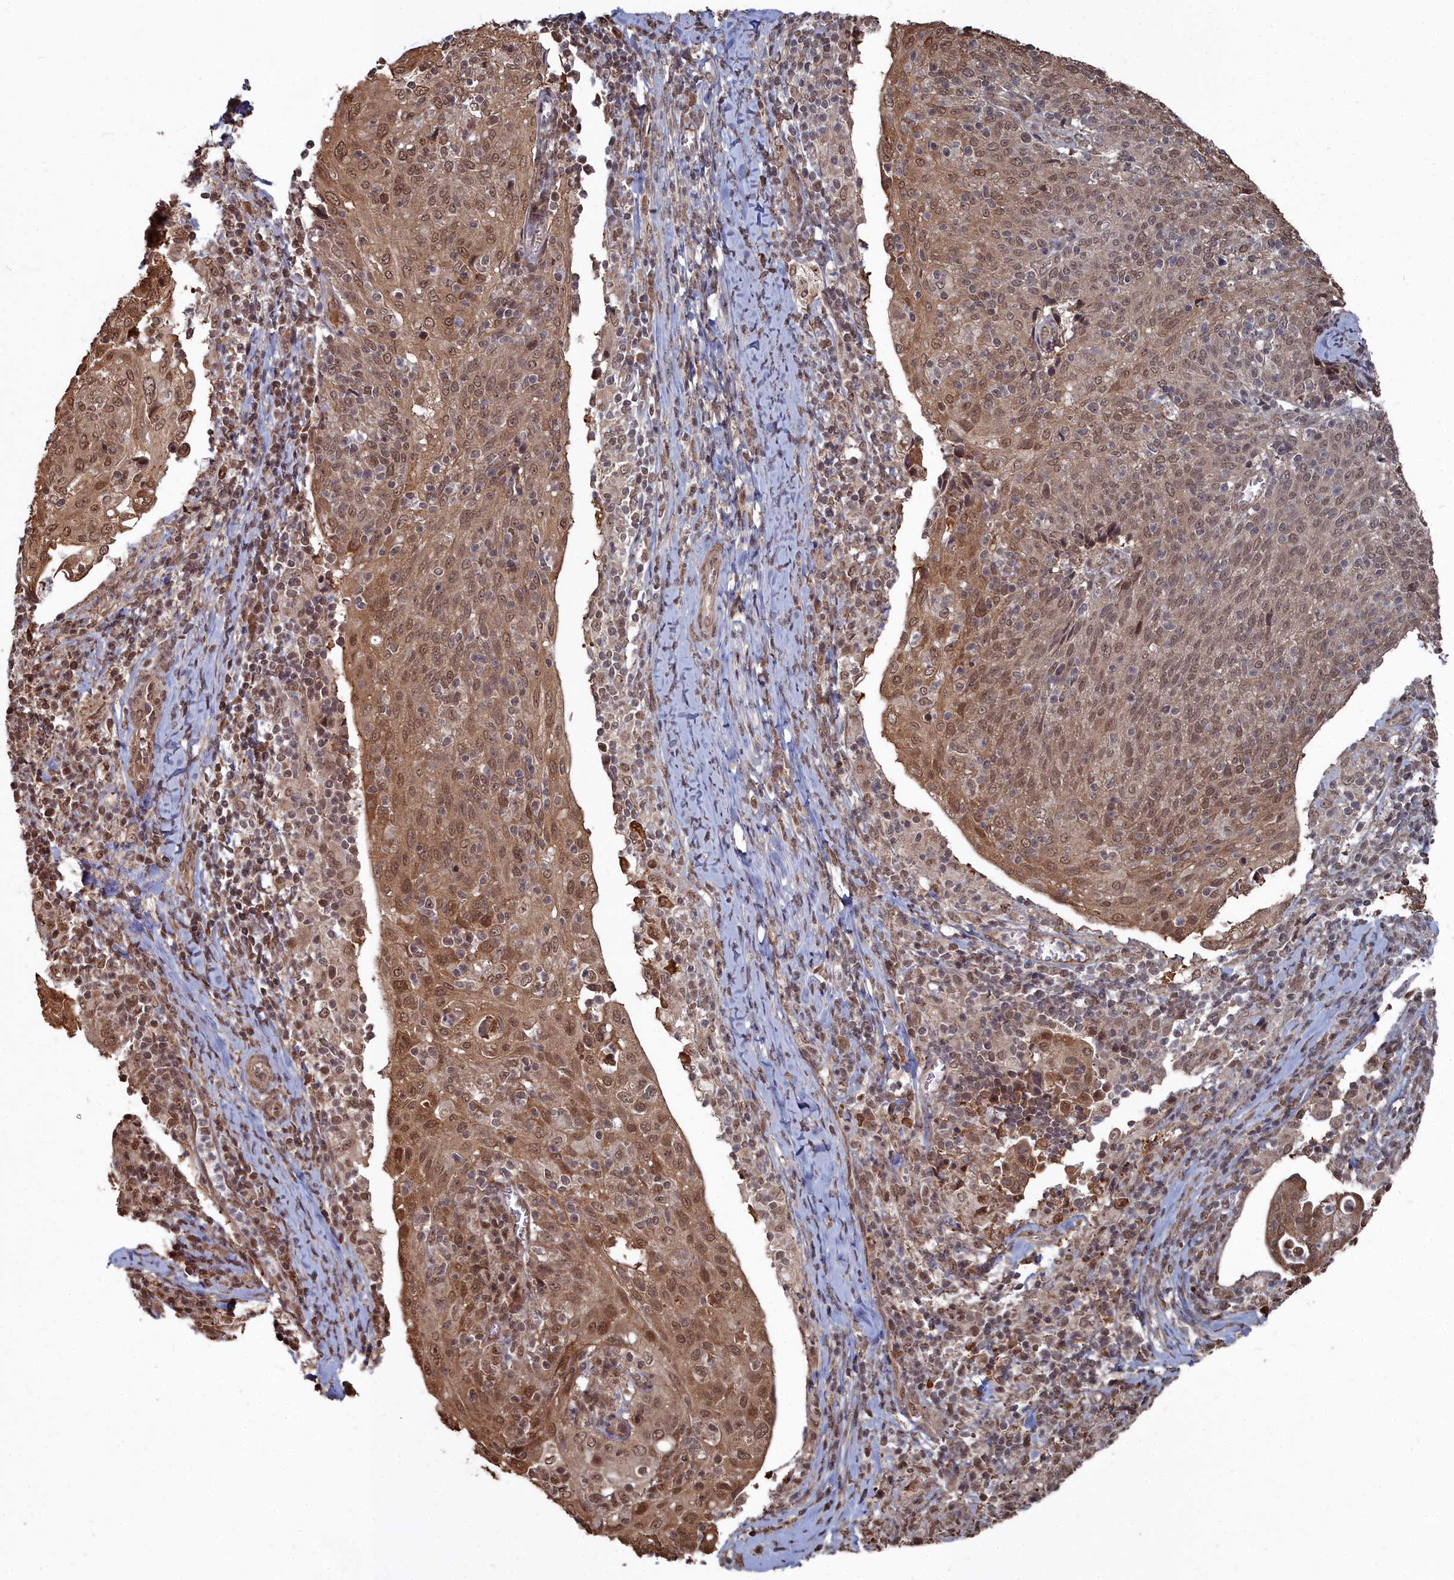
{"staining": {"intensity": "moderate", "quantity": ">75%", "location": "cytoplasmic/membranous,nuclear"}, "tissue": "cervical cancer", "cell_type": "Tumor cells", "image_type": "cancer", "snomed": [{"axis": "morphology", "description": "Squamous cell carcinoma, NOS"}, {"axis": "topography", "description": "Cervix"}], "caption": "Brown immunohistochemical staining in cervical cancer displays moderate cytoplasmic/membranous and nuclear staining in about >75% of tumor cells. The staining is performed using DAB (3,3'-diaminobenzidine) brown chromogen to label protein expression. The nuclei are counter-stained blue using hematoxylin.", "gene": "CCNP", "patient": {"sex": "female", "age": 52}}